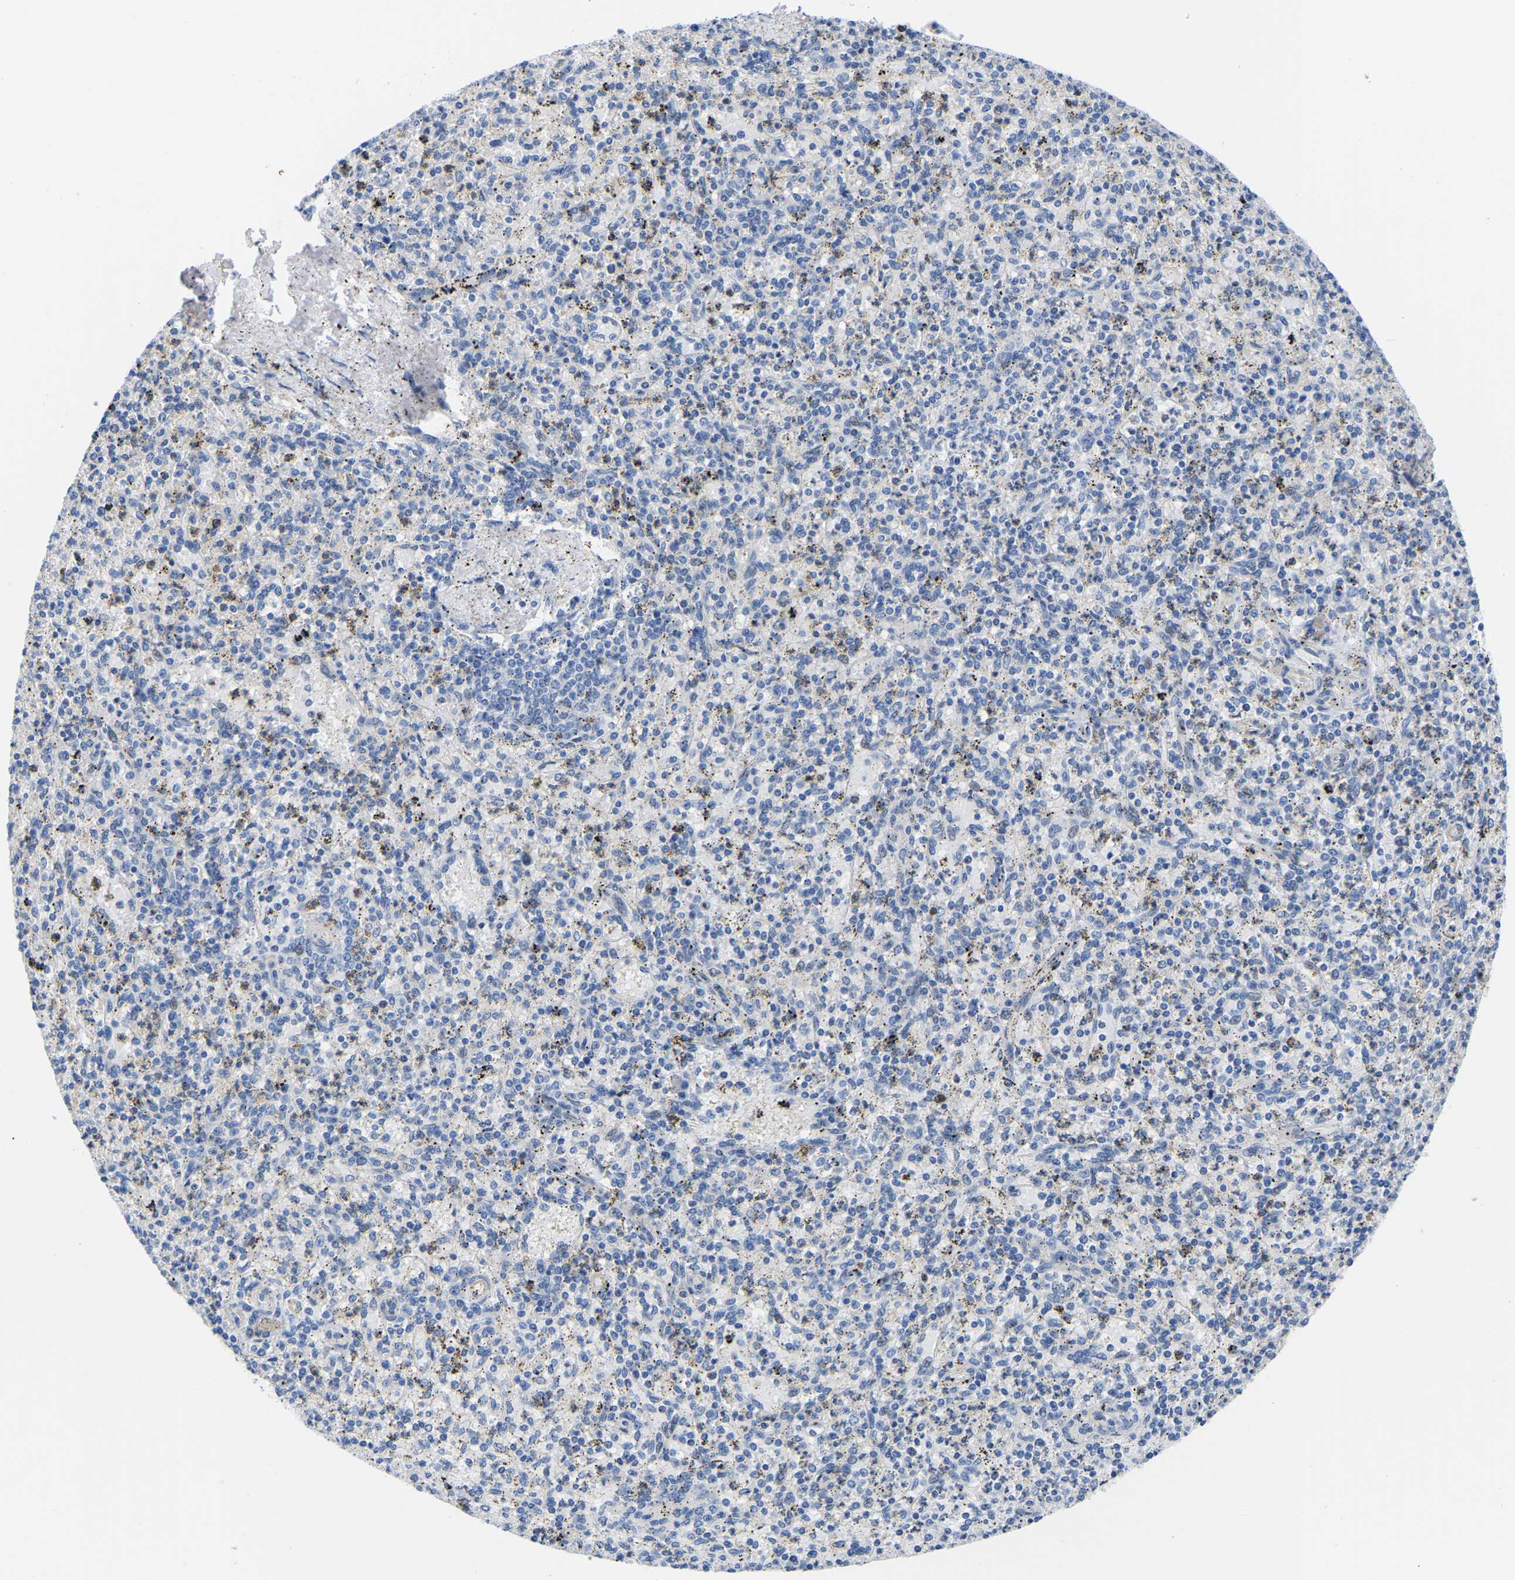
{"staining": {"intensity": "negative", "quantity": "none", "location": "none"}, "tissue": "spleen", "cell_type": "Cells in red pulp", "image_type": "normal", "snomed": [{"axis": "morphology", "description": "Normal tissue, NOS"}, {"axis": "topography", "description": "Spleen"}], "caption": "Spleen stained for a protein using immunohistochemistry shows no positivity cells in red pulp.", "gene": "UPK3A", "patient": {"sex": "male", "age": 72}}